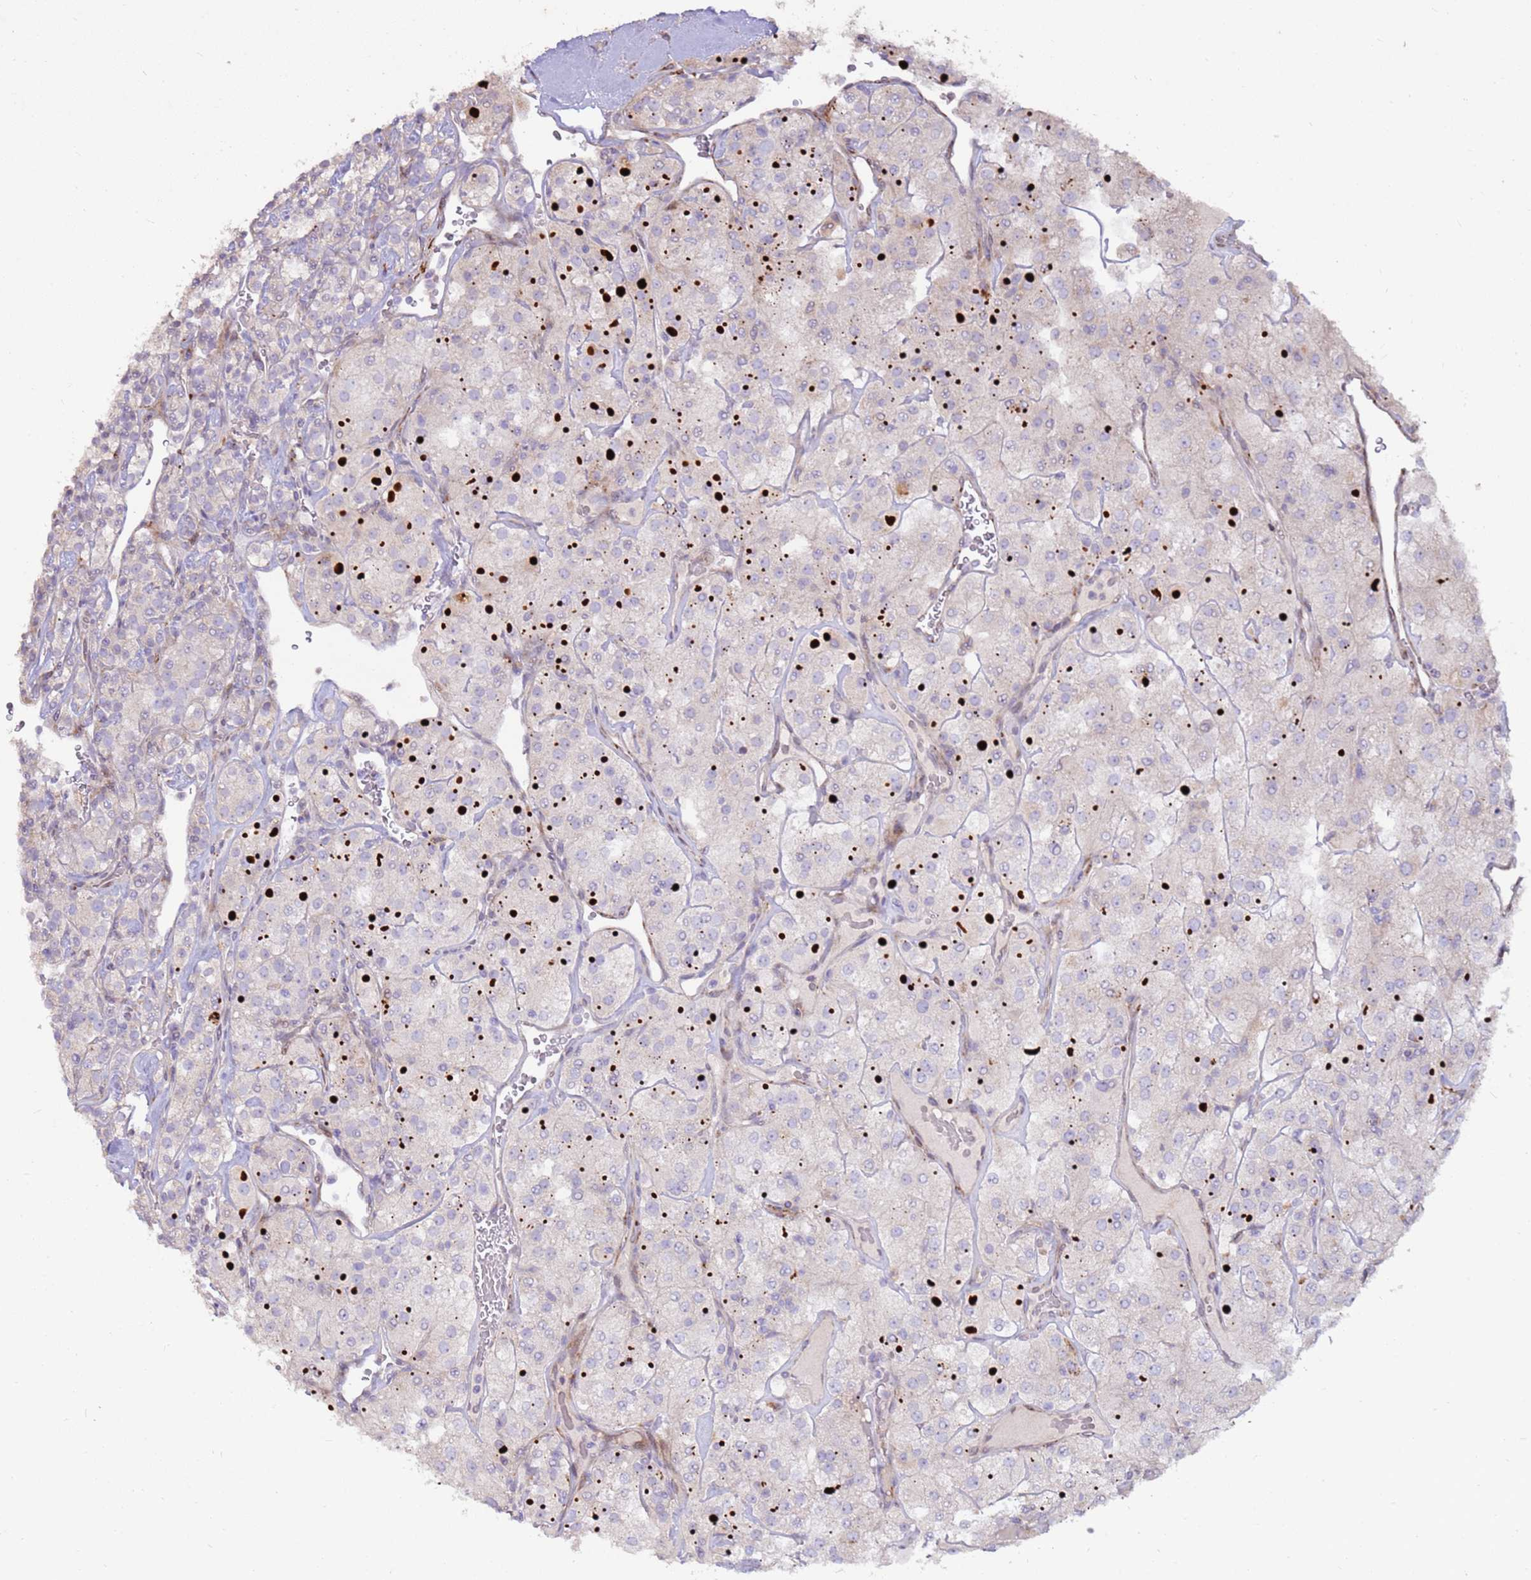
{"staining": {"intensity": "negative", "quantity": "none", "location": "none"}, "tissue": "renal cancer", "cell_type": "Tumor cells", "image_type": "cancer", "snomed": [{"axis": "morphology", "description": "Adenocarcinoma, NOS"}, {"axis": "topography", "description": "Kidney"}], "caption": "This is an immunohistochemistry (IHC) histopathology image of human adenocarcinoma (renal). There is no expression in tumor cells.", "gene": "LGI4", "patient": {"sex": "male", "age": 77}}